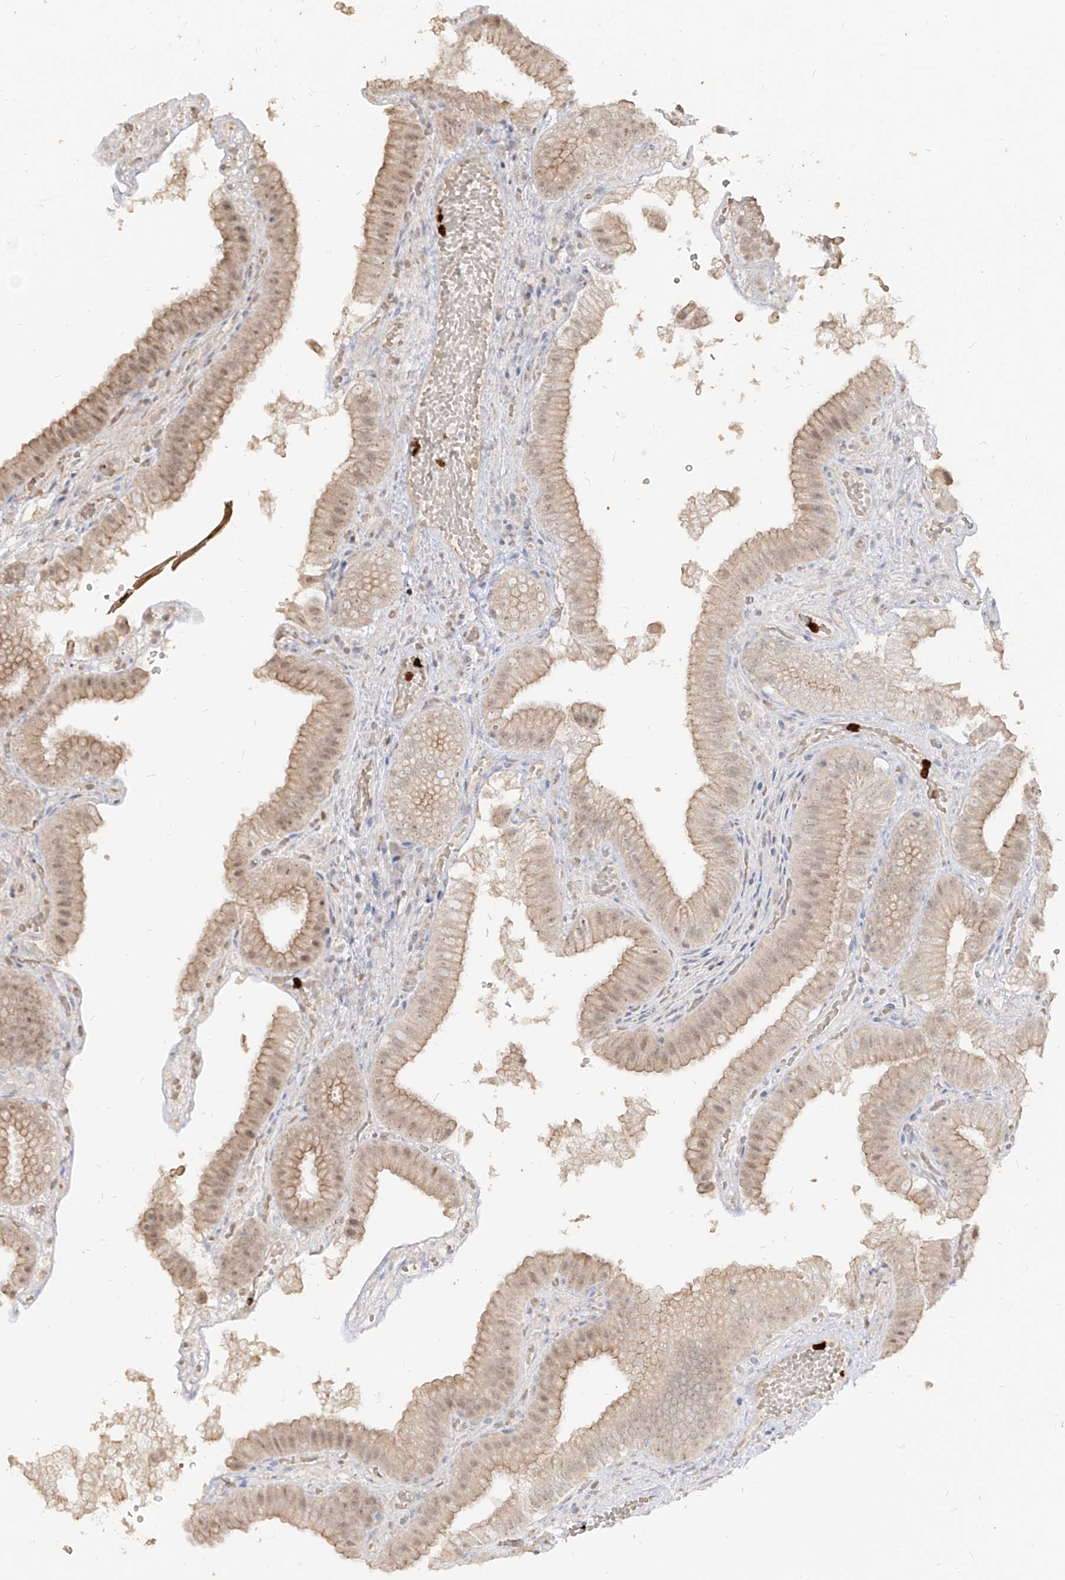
{"staining": {"intensity": "moderate", "quantity": ">75%", "location": "cytoplasmic/membranous,nuclear"}, "tissue": "gallbladder", "cell_type": "Glandular cells", "image_type": "normal", "snomed": [{"axis": "morphology", "description": "Normal tissue, NOS"}, {"axis": "topography", "description": "Gallbladder"}], "caption": "IHC staining of benign gallbladder, which demonstrates medium levels of moderate cytoplasmic/membranous,nuclear staining in approximately >75% of glandular cells indicating moderate cytoplasmic/membranous,nuclear protein expression. The staining was performed using DAB (brown) for protein detection and nuclei were counterstained in hematoxylin (blue).", "gene": "ZNF227", "patient": {"sex": "female", "age": 30}}